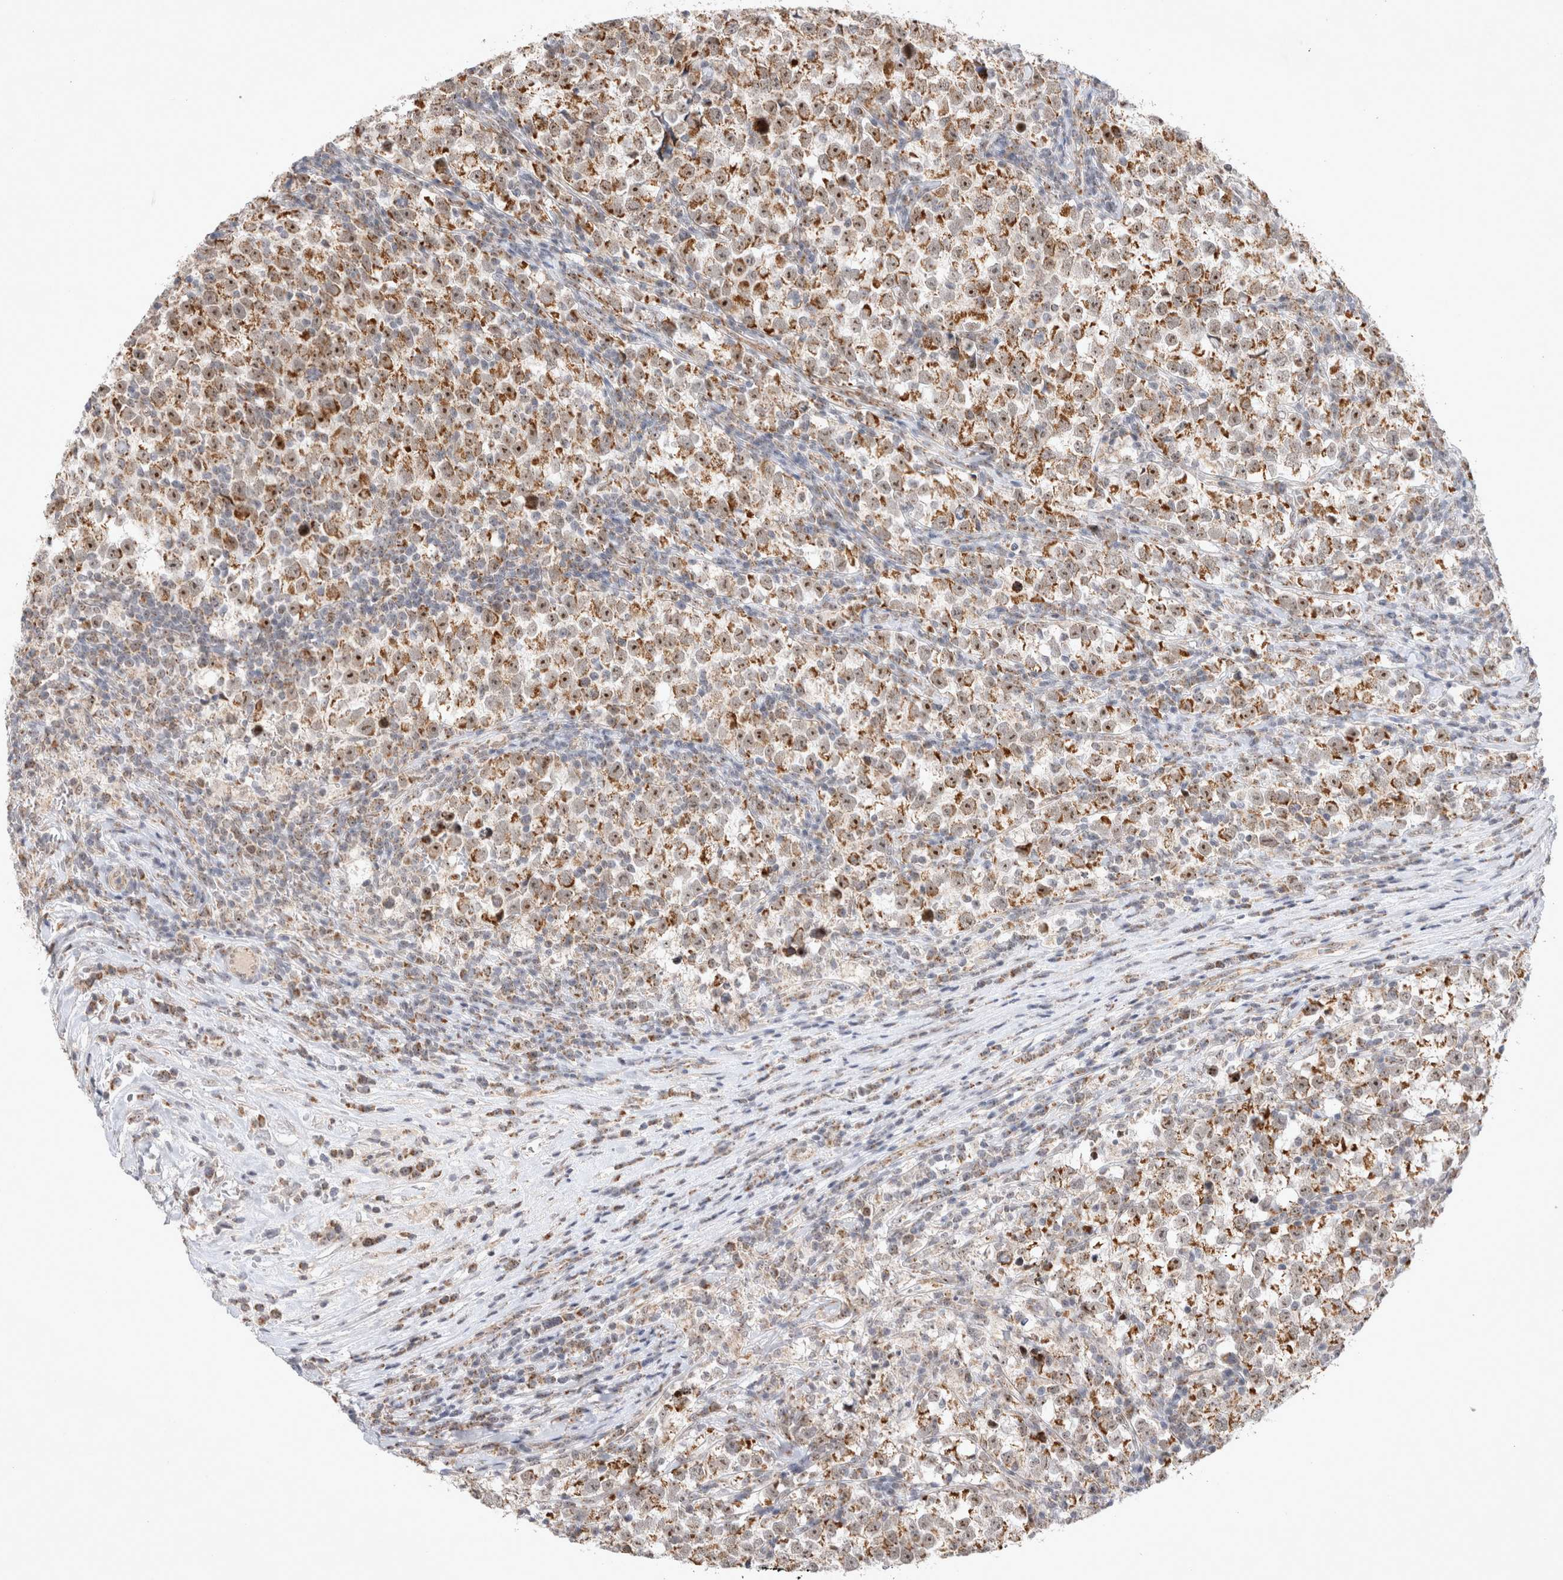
{"staining": {"intensity": "moderate", "quantity": ">75%", "location": "cytoplasmic/membranous,nuclear"}, "tissue": "testis cancer", "cell_type": "Tumor cells", "image_type": "cancer", "snomed": [{"axis": "morphology", "description": "Normal tissue, NOS"}, {"axis": "morphology", "description": "Seminoma, NOS"}, {"axis": "topography", "description": "Testis"}], "caption": "A medium amount of moderate cytoplasmic/membranous and nuclear staining is present in about >75% of tumor cells in testis seminoma tissue.", "gene": "MRPL37", "patient": {"sex": "male", "age": 43}}